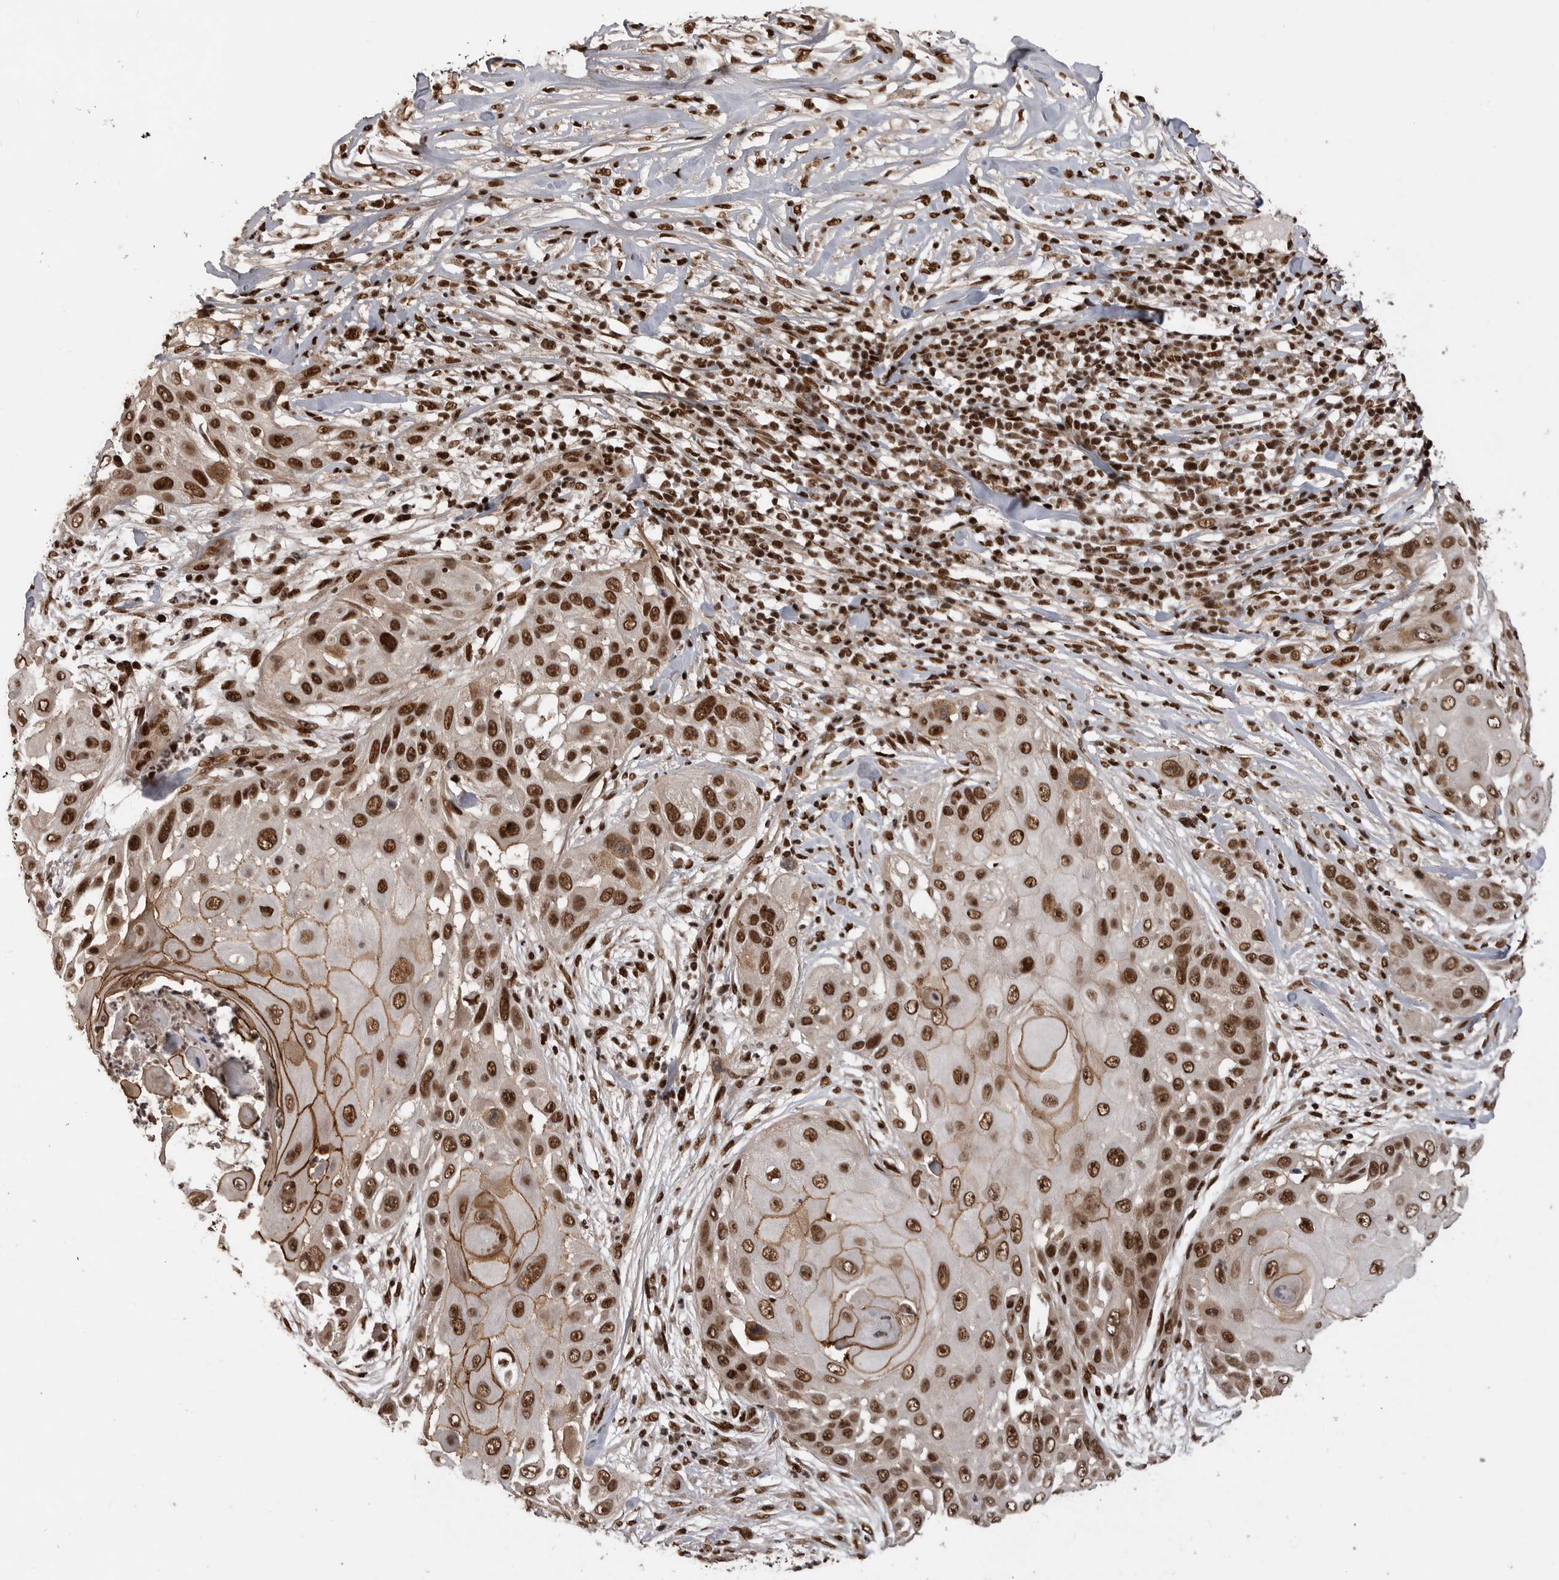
{"staining": {"intensity": "strong", "quantity": ">75%", "location": "nuclear"}, "tissue": "skin cancer", "cell_type": "Tumor cells", "image_type": "cancer", "snomed": [{"axis": "morphology", "description": "Squamous cell carcinoma, NOS"}, {"axis": "topography", "description": "Skin"}], "caption": "A micrograph of human skin cancer (squamous cell carcinoma) stained for a protein exhibits strong nuclear brown staining in tumor cells.", "gene": "PPP1R8", "patient": {"sex": "female", "age": 44}}